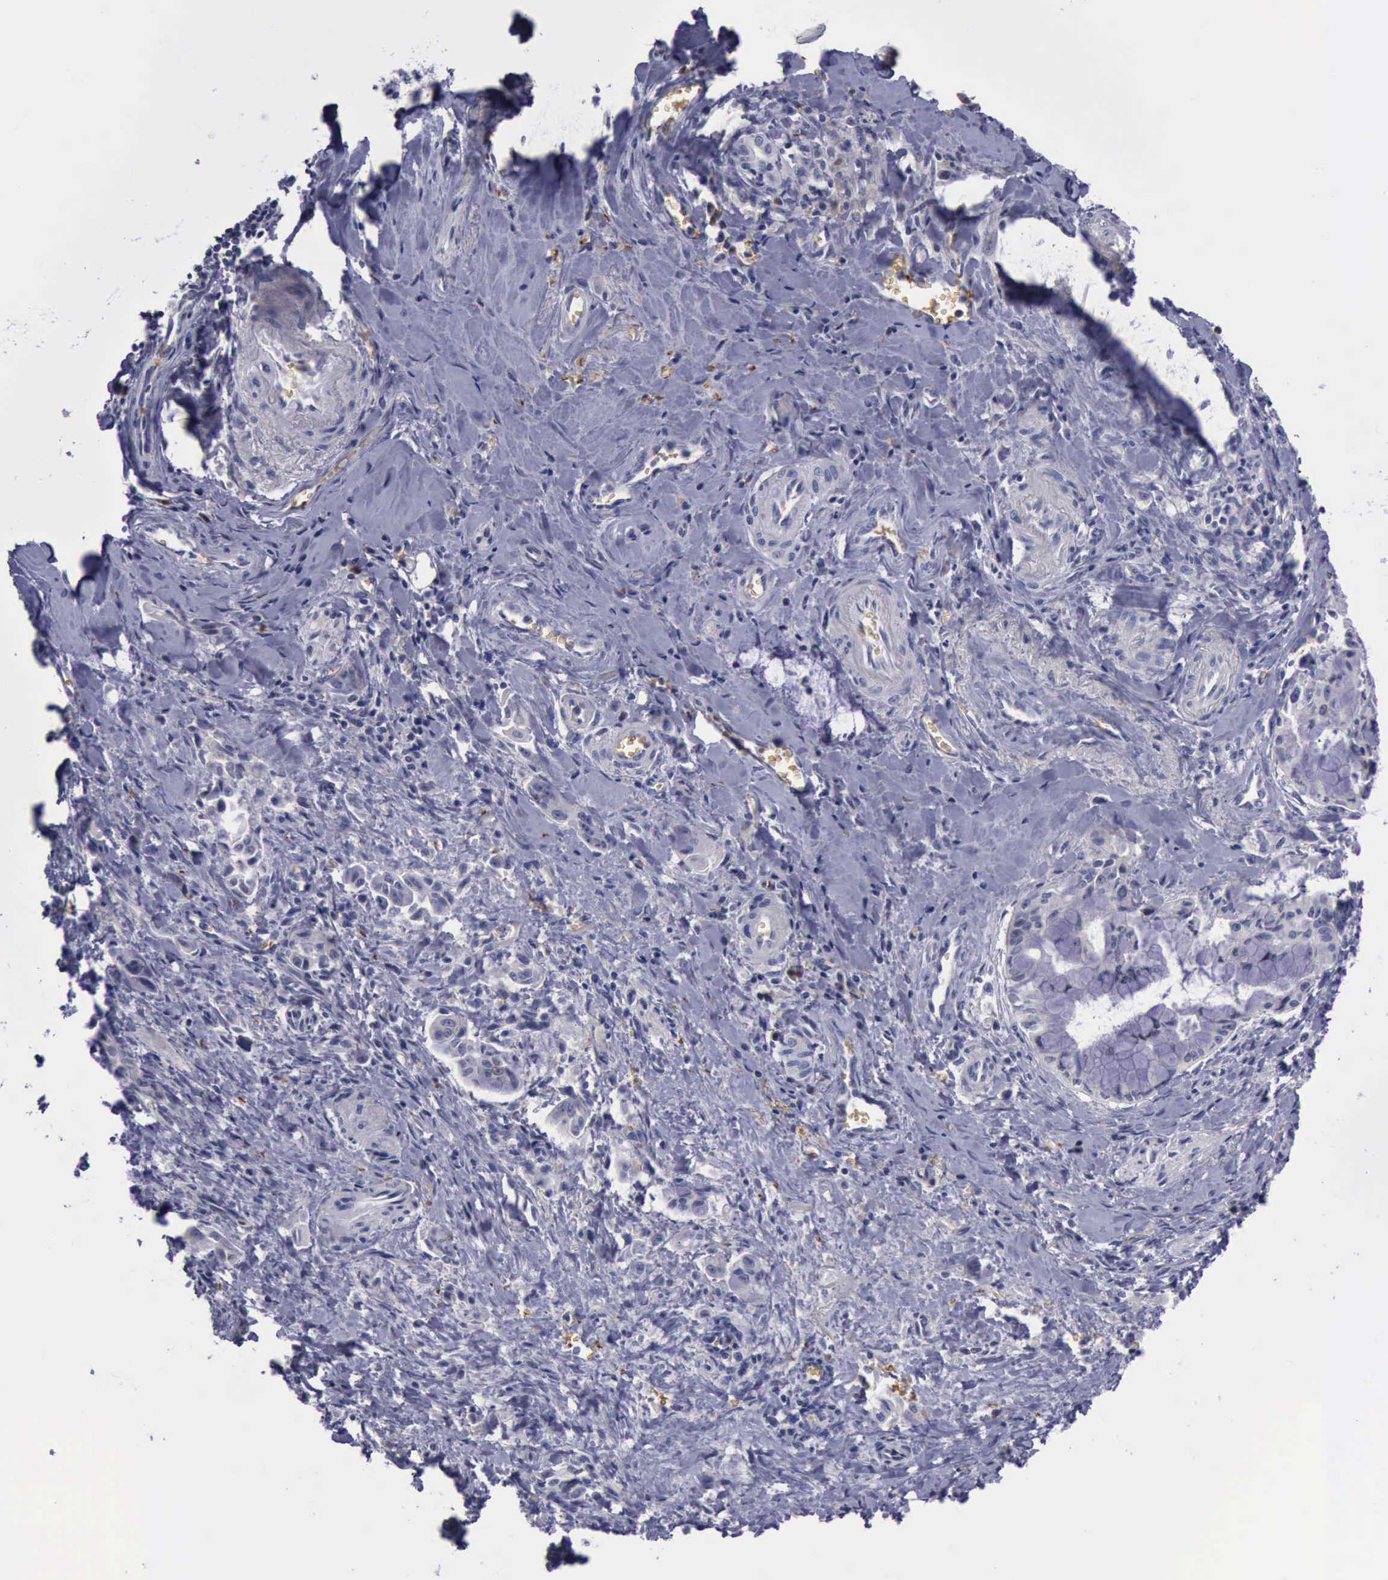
{"staining": {"intensity": "negative", "quantity": "none", "location": "none"}, "tissue": "pancreatic cancer", "cell_type": "Tumor cells", "image_type": "cancer", "snomed": [{"axis": "morphology", "description": "Adenocarcinoma, NOS"}, {"axis": "topography", "description": "Pancreas"}], "caption": "Tumor cells show no significant staining in pancreatic adenocarcinoma.", "gene": "CEP128", "patient": {"sex": "male", "age": 59}}